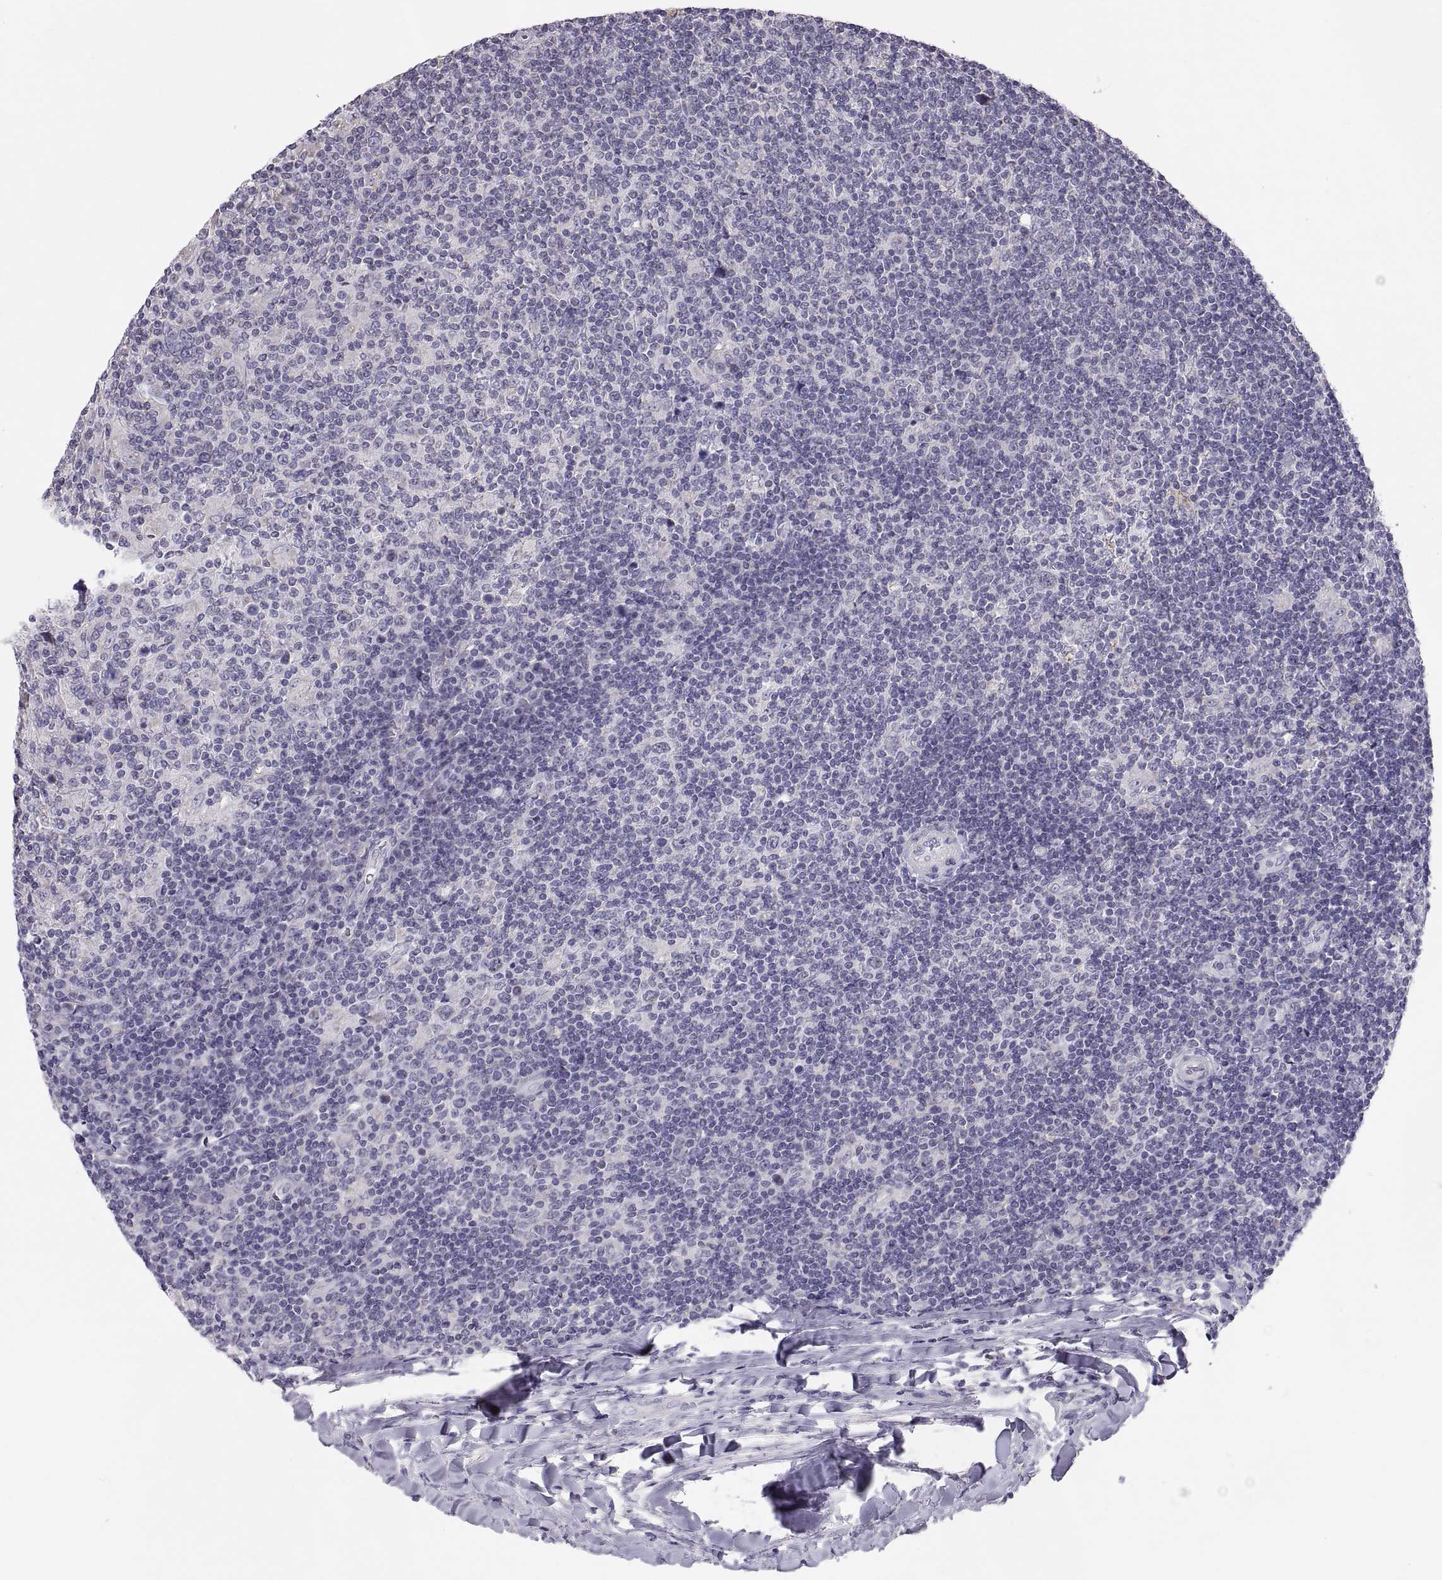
{"staining": {"intensity": "negative", "quantity": "none", "location": "none"}, "tissue": "lymphoma", "cell_type": "Tumor cells", "image_type": "cancer", "snomed": [{"axis": "morphology", "description": "Hodgkin's disease, NOS"}, {"axis": "topography", "description": "Lymph node"}], "caption": "Tumor cells show no significant protein staining in Hodgkin's disease.", "gene": "TNNC1", "patient": {"sex": "male", "age": 40}}